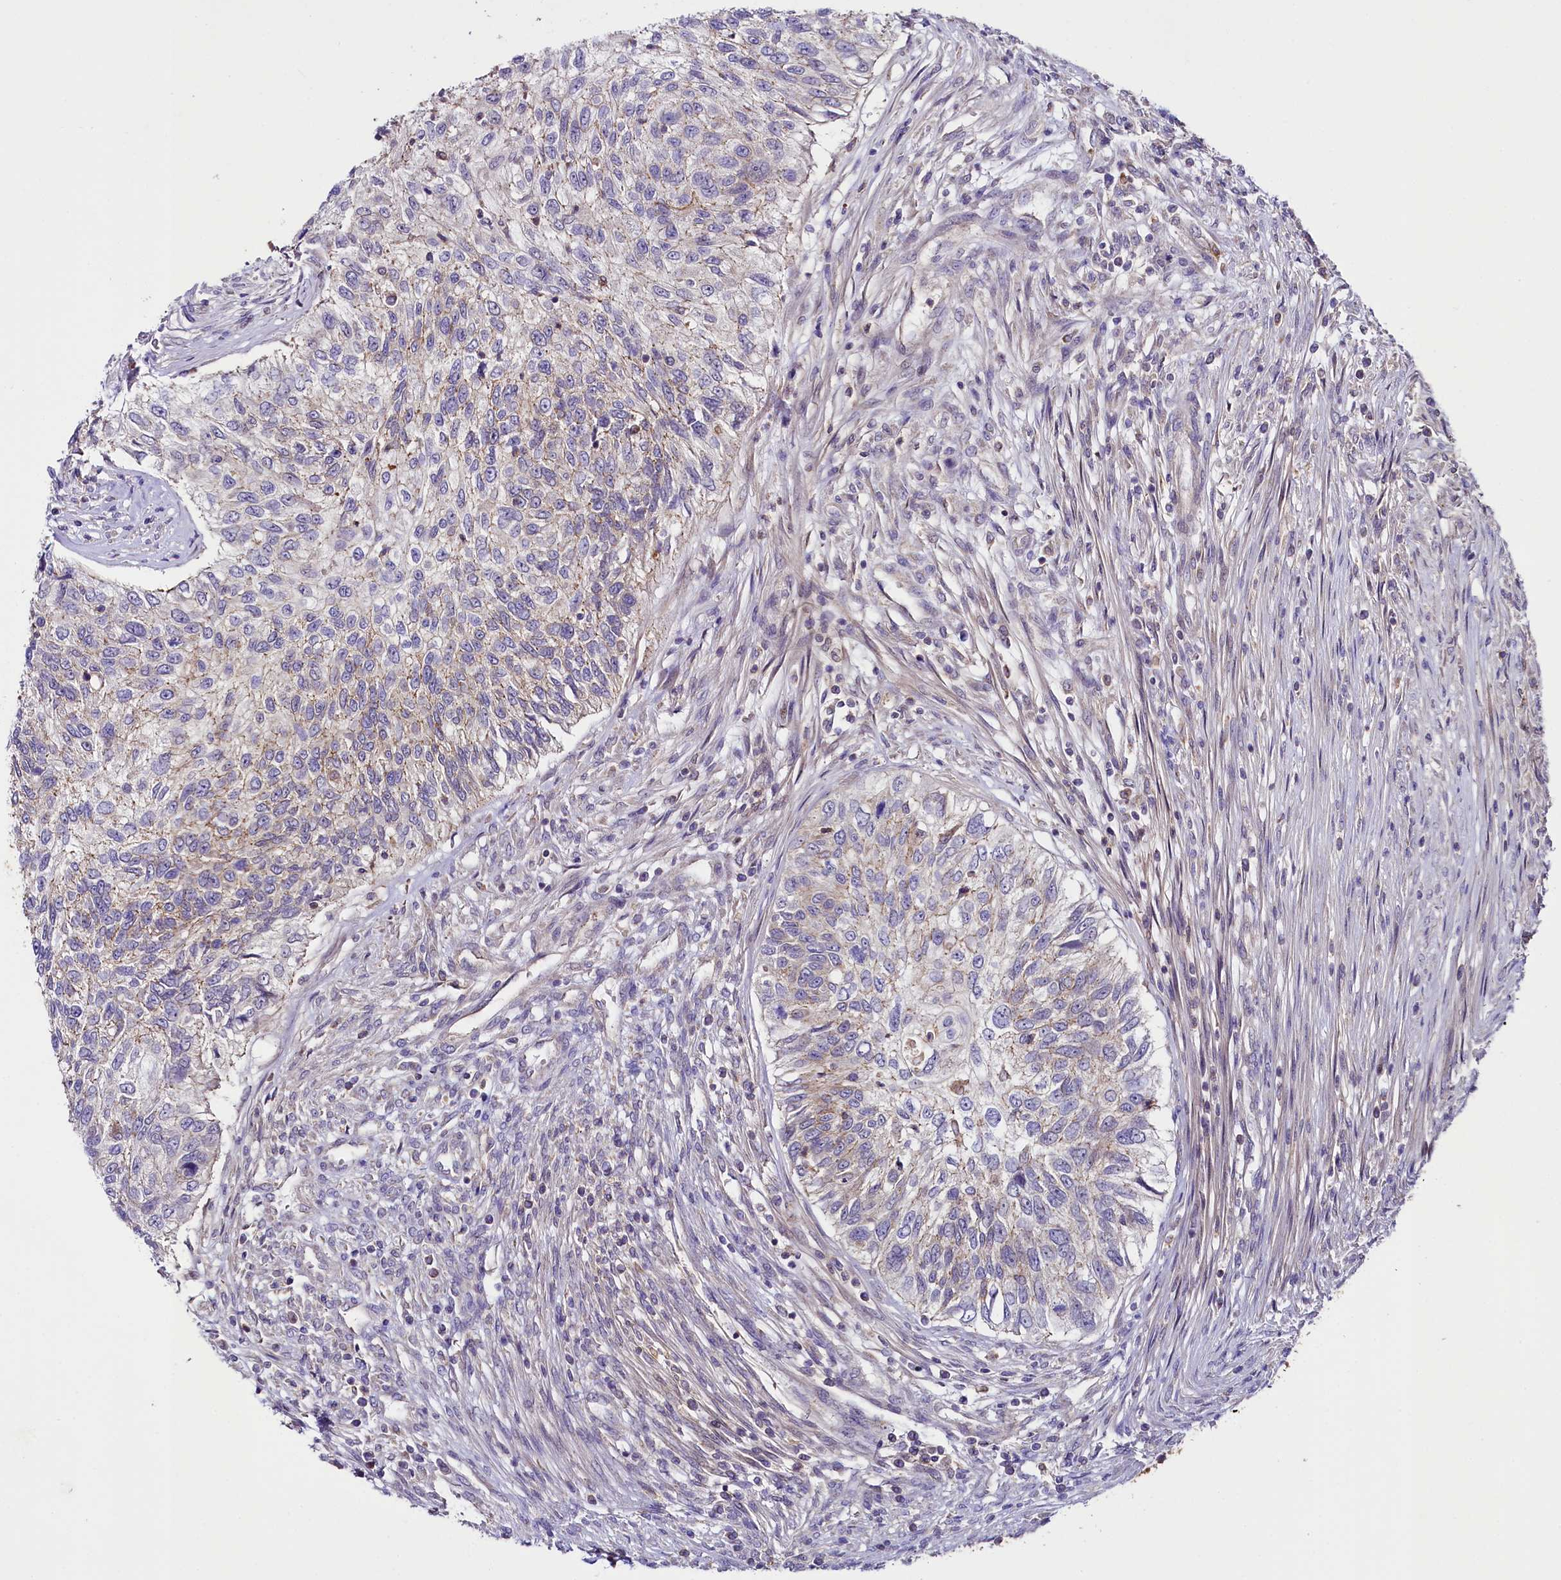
{"staining": {"intensity": "negative", "quantity": "none", "location": "none"}, "tissue": "urothelial cancer", "cell_type": "Tumor cells", "image_type": "cancer", "snomed": [{"axis": "morphology", "description": "Urothelial carcinoma, High grade"}, {"axis": "topography", "description": "Urinary bladder"}], "caption": "Urothelial cancer was stained to show a protein in brown. There is no significant staining in tumor cells.", "gene": "SACM1L", "patient": {"sex": "female", "age": 60}}